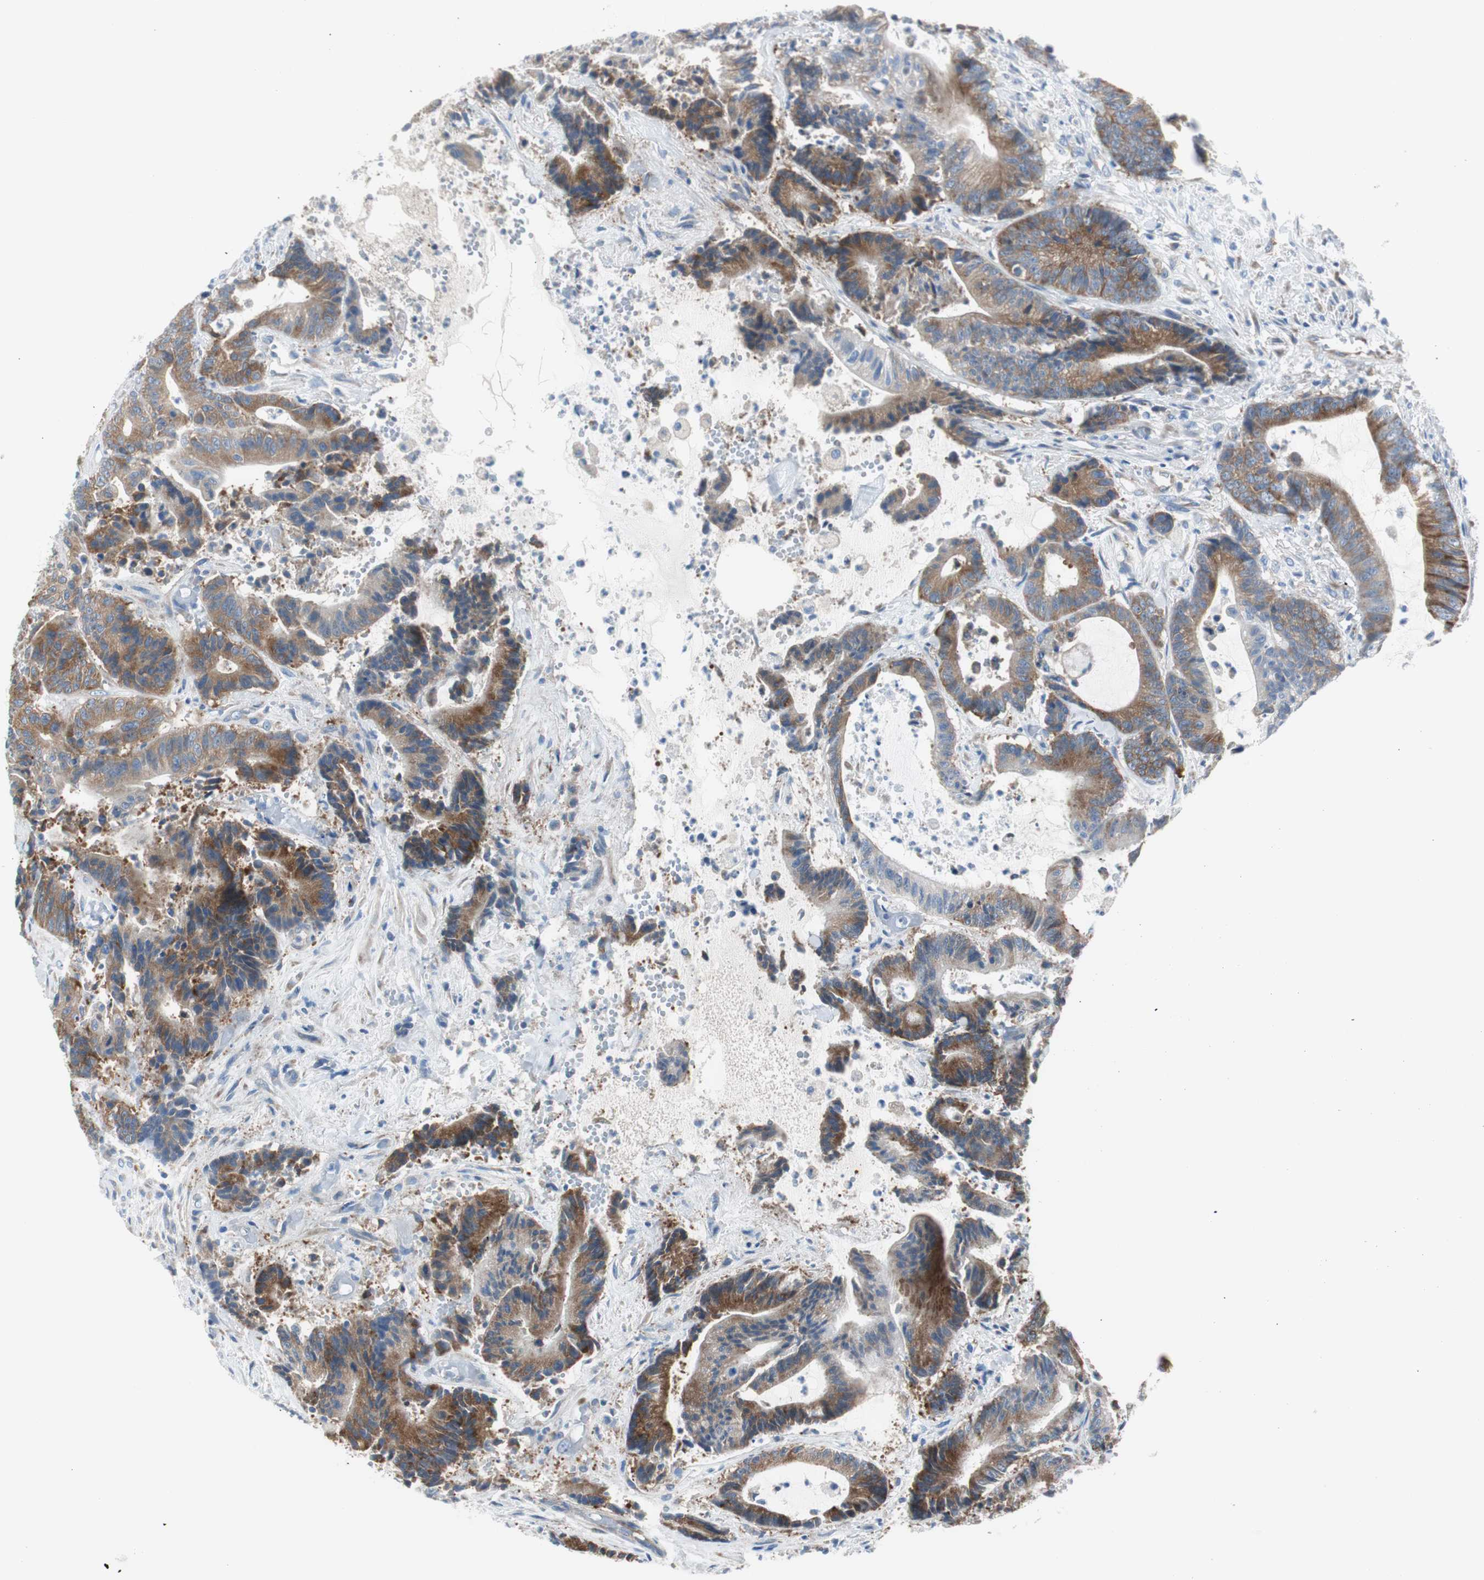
{"staining": {"intensity": "moderate", "quantity": ">75%", "location": "cytoplasmic/membranous"}, "tissue": "colorectal cancer", "cell_type": "Tumor cells", "image_type": "cancer", "snomed": [{"axis": "morphology", "description": "Adenocarcinoma, NOS"}, {"axis": "topography", "description": "Colon"}], "caption": "This is an image of immunohistochemistry (IHC) staining of colorectal adenocarcinoma, which shows moderate positivity in the cytoplasmic/membranous of tumor cells.", "gene": "RPS12", "patient": {"sex": "female", "age": 84}}